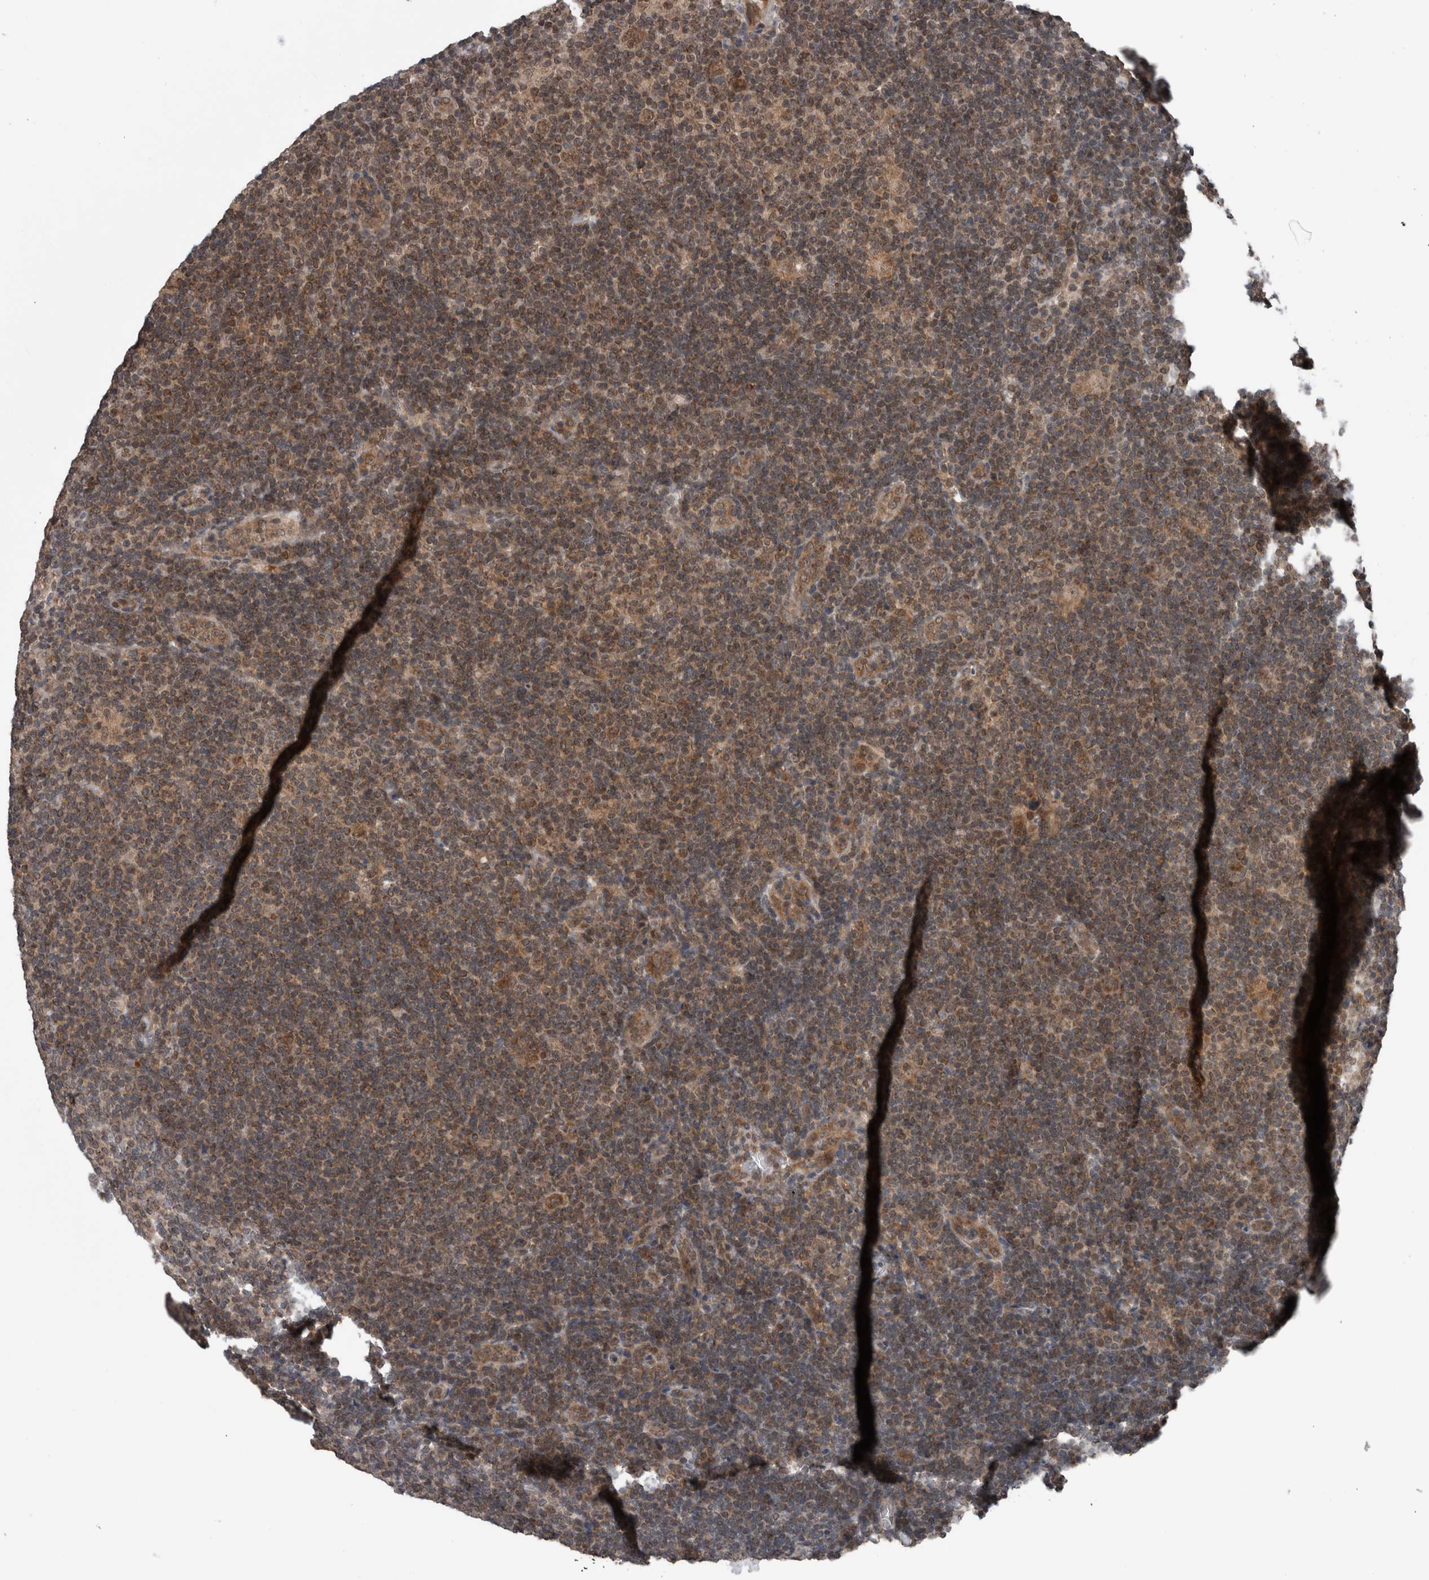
{"staining": {"intensity": "moderate", "quantity": ">75%", "location": "cytoplasmic/membranous,nuclear"}, "tissue": "lymphoma", "cell_type": "Tumor cells", "image_type": "cancer", "snomed": [{"axis": "morphology", "description": "Hodgkin's disease, NOS"}, {"axis": "topography", "description": "Lymph node"}], "caption": "Tumor cells reveal medium levels of moderate cytoplasmic/membranous and nuclear positivity in about >75% of cells in human Hodgkin's disease.", "gene": "ENY2", "patient": {"sex": "female", "age": 57}}